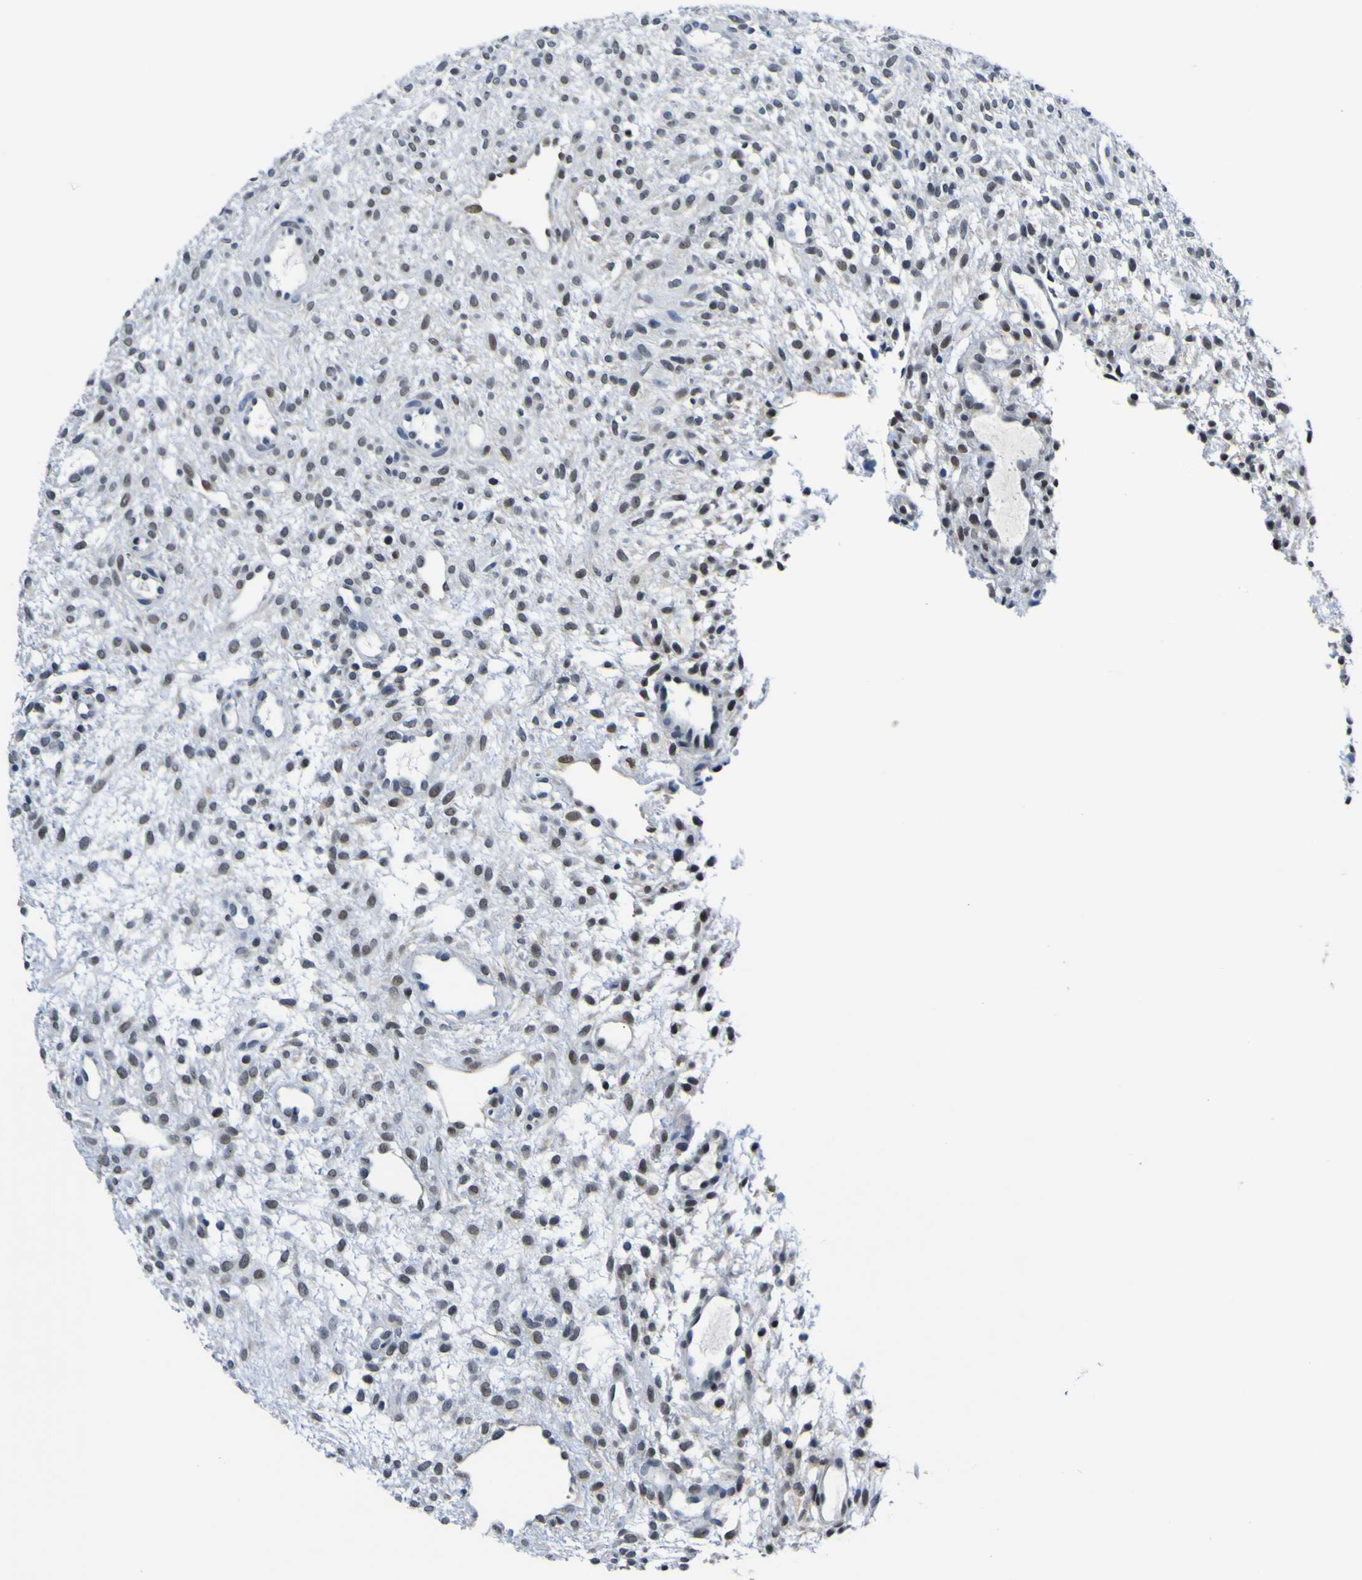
{"staining": {"intensity": "negative", "quantity": "none", "location": "none"}, "tissue": "ovary", "cell_type": "Ovarian stroma cells", "image_type": "normal", "snomed": [{"axis": "morphology", "description": "Normal tissue, NOS"}, {"axis": "morphology", "description": "Cyst, NOS"}, {"axis": "topography", "description": "Ovary"}], "caption": "The histopathology image shows no significant positivity in ovarian stroma cells of ovary. (DAB (3,3'-diaminobenzidine) IHC visualized using brightfield microscopy, high magnification).", "gene": "CUL4B", "patient": {"sex": "female", "age": 18}}